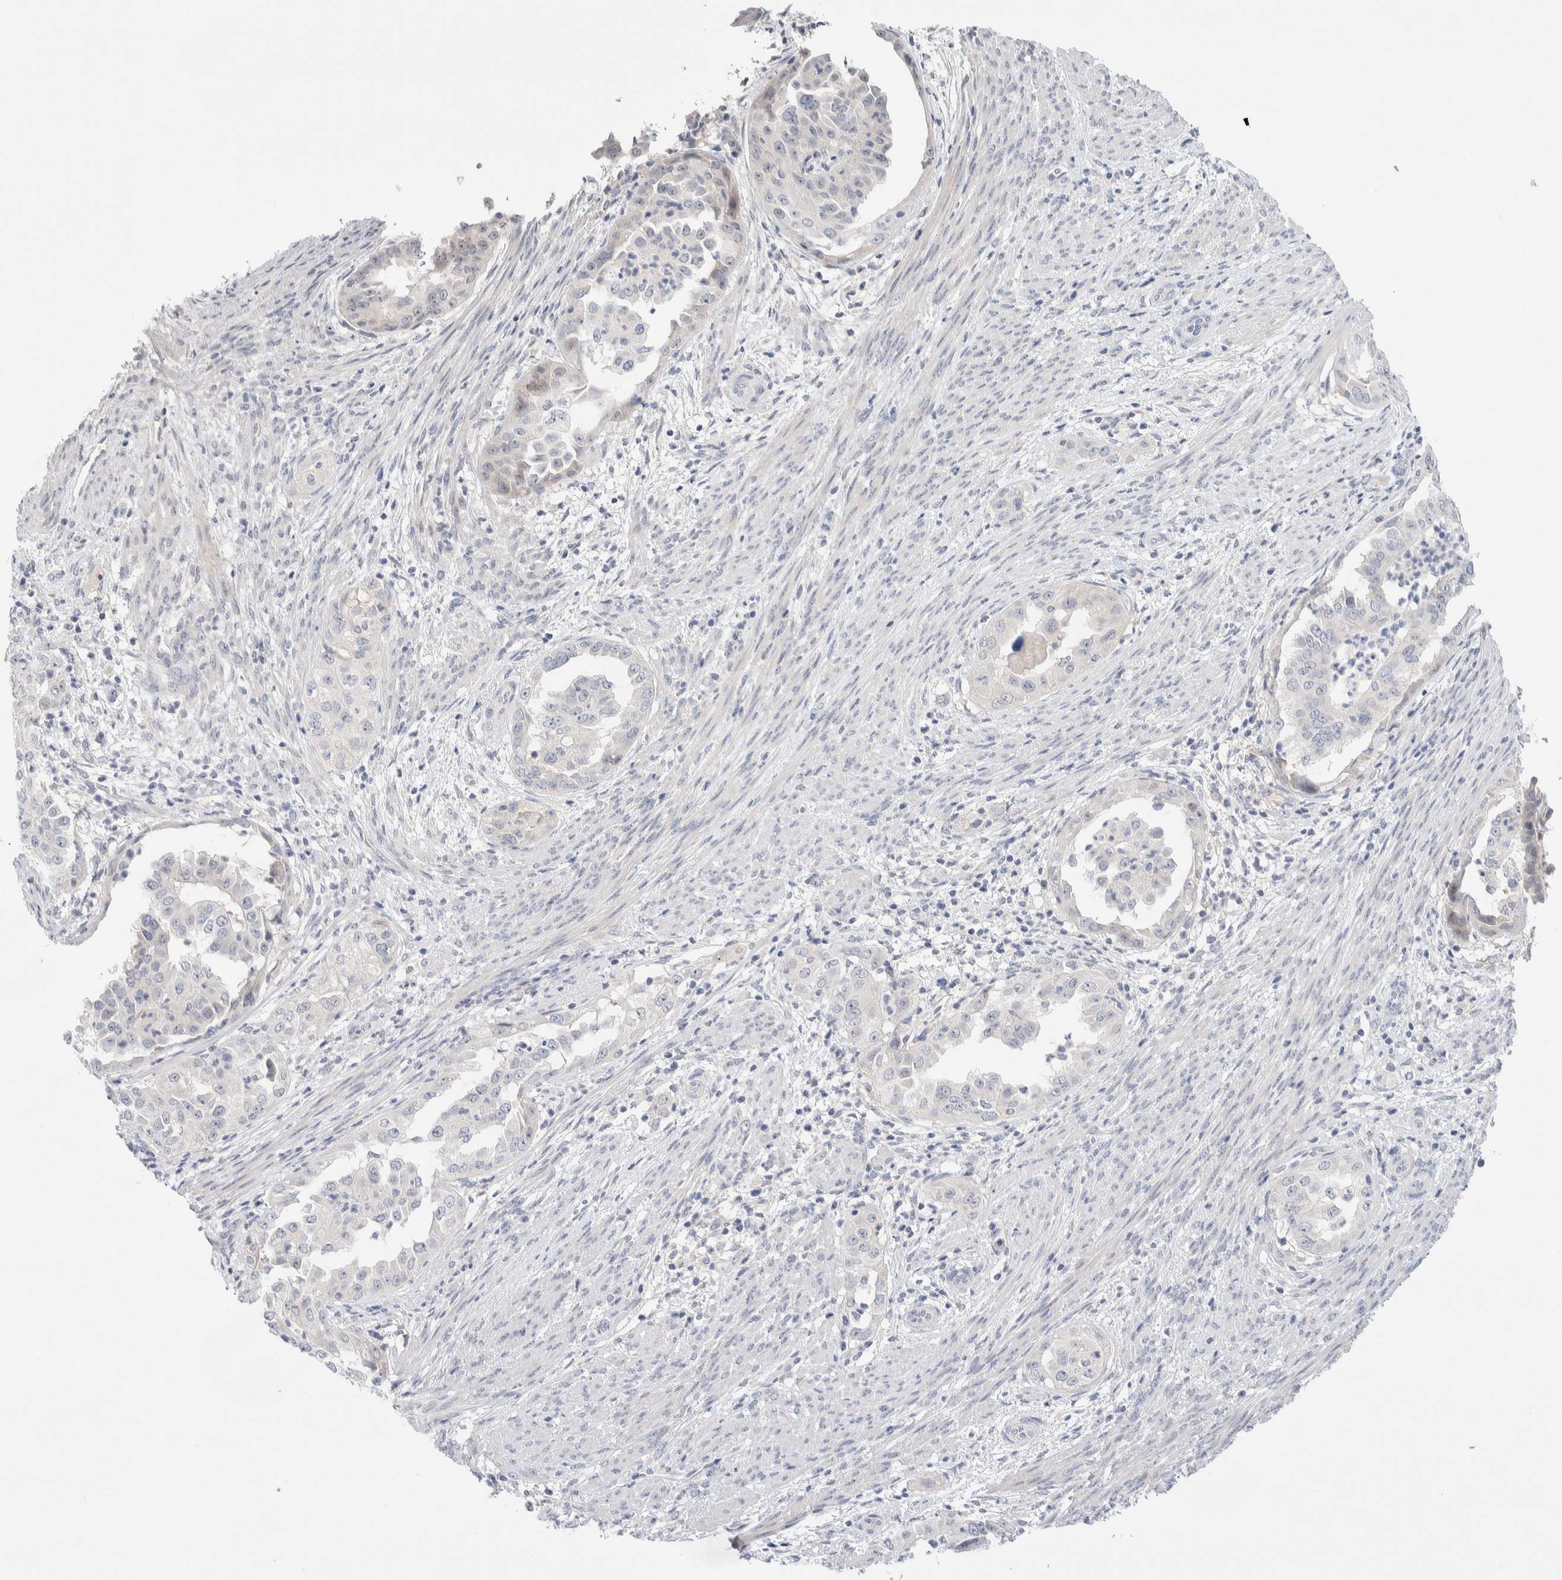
{"staining": {"intensity": "negative", "quantity": "none", "location": "none"}, "tissue": "endometrial cancer", "cell_type": "Tumor cells", "image_type": "cancer", "snomed": [{"axis": "morphology", "description": "Adenocarcinoma, NOS"}, {"axis": "topography", "description": "Endometrium"}], "caption": "This is a image of immunohistochemistry staining of endometrial cancer (adenocarcinoma), which shows no staining in tumor cells.", "gene": "DNAJB6", "patient": {"sex": "female", "age": 85}}